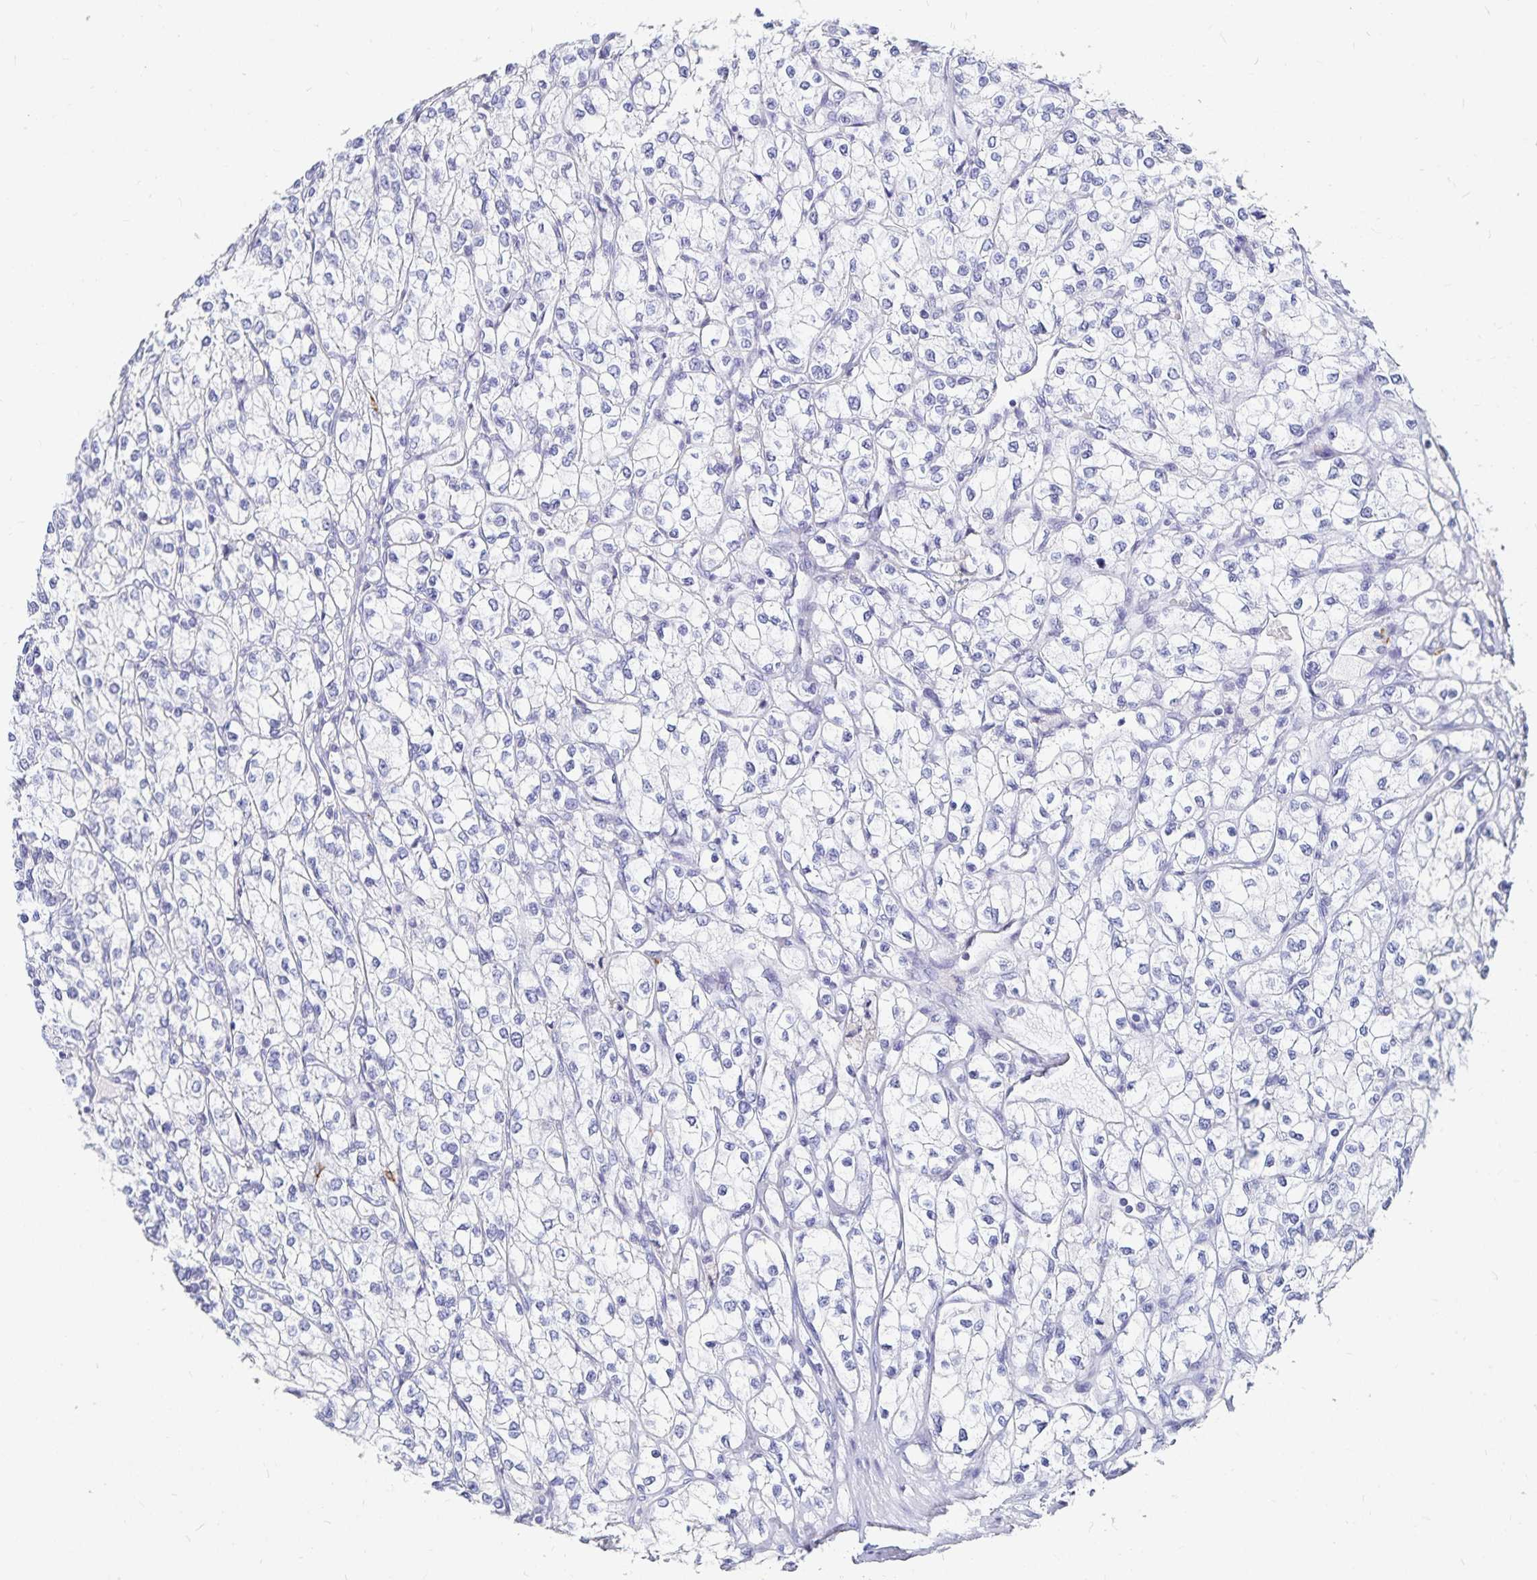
{"staining": {"intensity": "negative", "quantity": "none", "location": "none"}, "tissue": "renal cancer", "cell_type": "Tumor cells", "image_type": "cancer", "snomed": [{"axis": "morphology", "description": "Adenocarcinoma, NOS"}, {"axis": "topography", "description": "Kidney"}], "caption": "This is an immunohistochemistry (IHC) image of human adenocarcinoma (renal). There is no expression in tumor cells.", "gene": "TNIP1", "patient": {"sex": "male", "age": 80}}